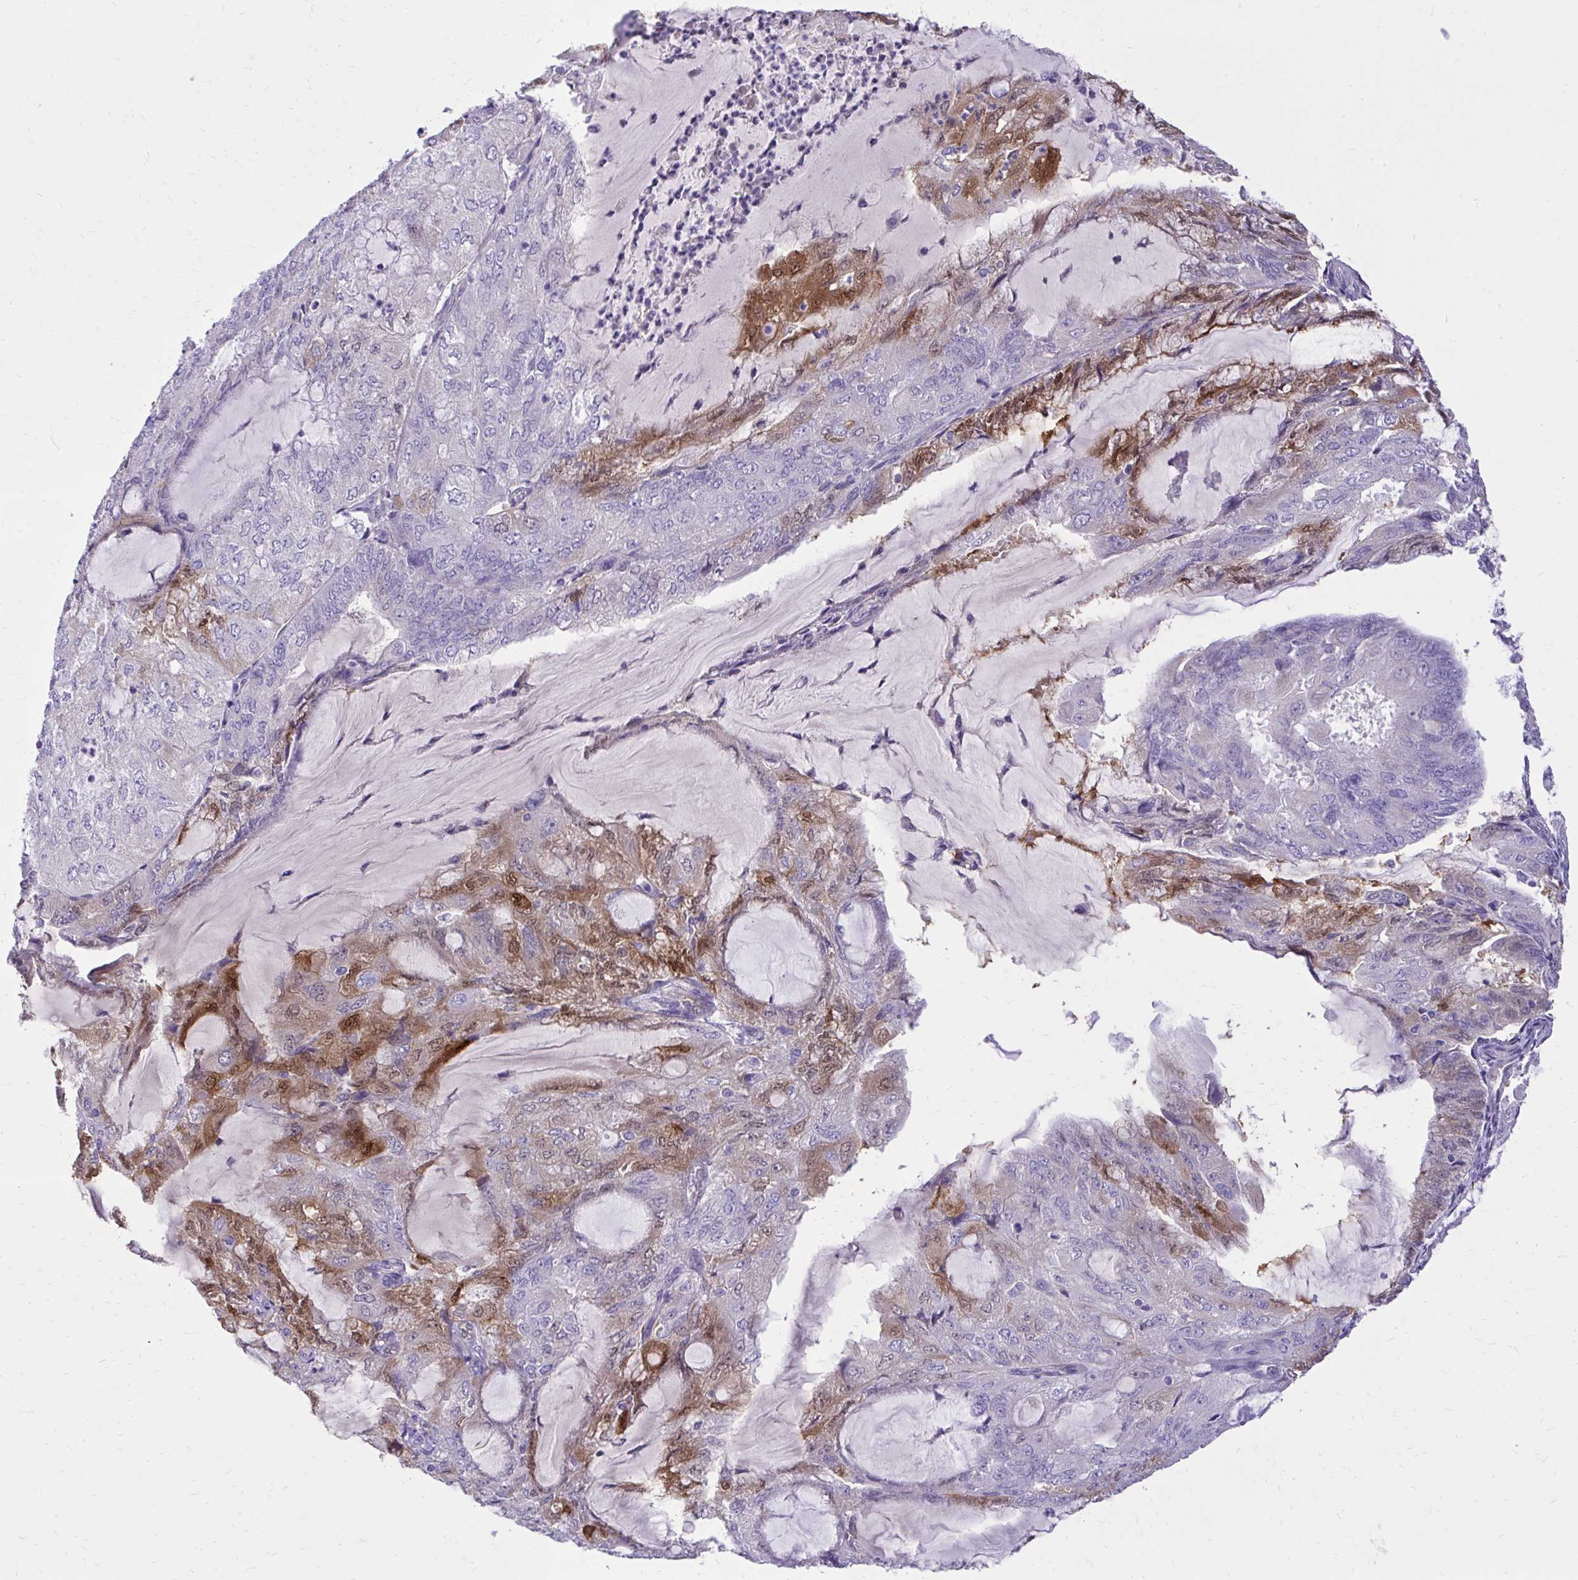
{"staining": {"intensity": "moderate", "quantity": "<25%", "location": "cytoplasmic/membranous,nuclear"}, "tissue": "endometrial cancer", "cell_type": "Tumor cells", "image_type": "cancer", "snomed": [{"axis": "morphology", "description": "Adenocarcinoma, NOS"}, {"axis": "topography", "description": "Endometrium"}], "caption": "Moderate cytoplasmic/membranous and nuclear positivity is appreciated in about <25% of tumor cells in adenocarcinoma (endometrial). (IHC, brightfield microscopy, high magnification).", "gene": "NNMT", "patient": {"sex": "female", "age": 81}}